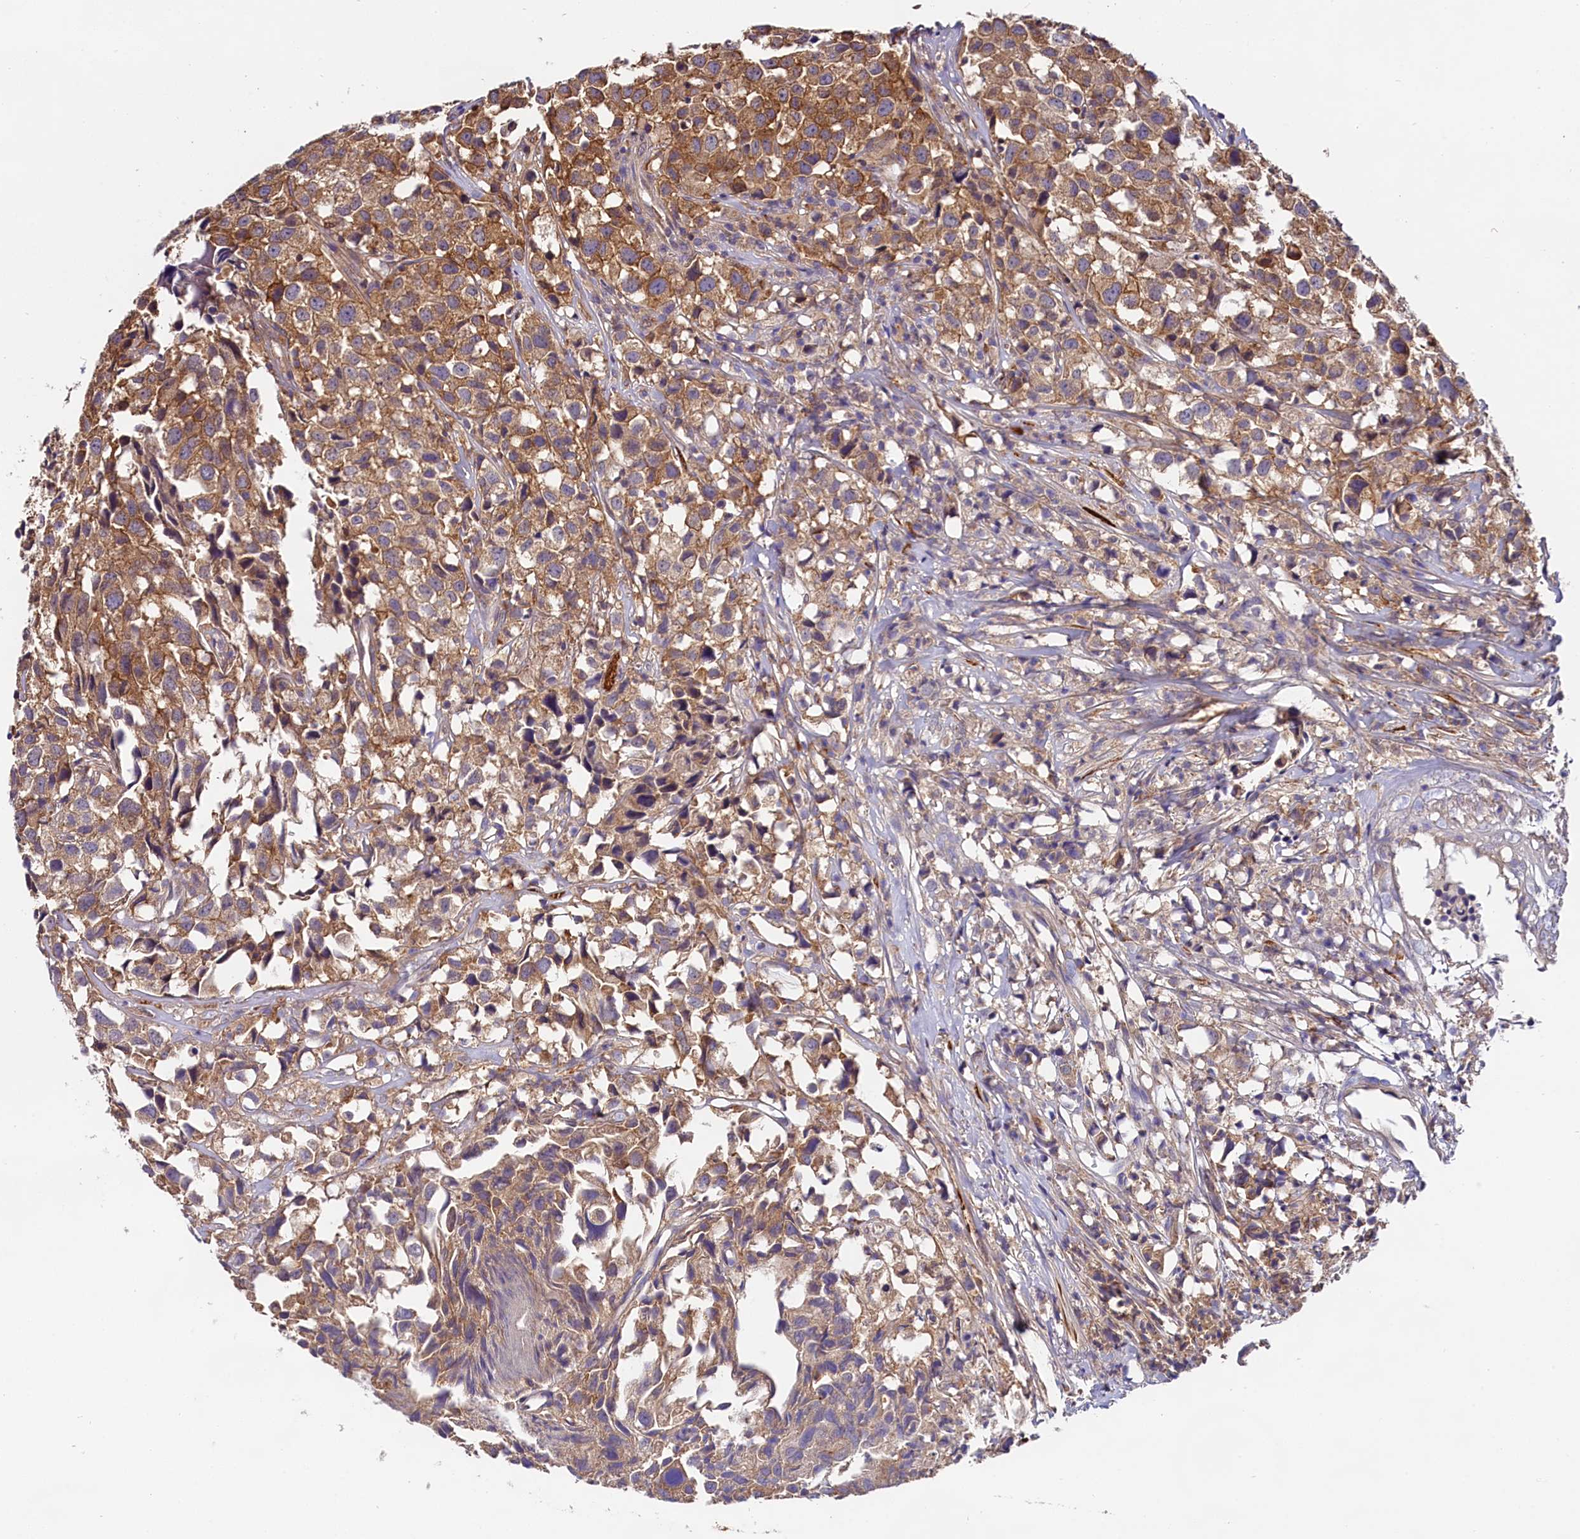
{"staining": {"intensity": "moderate", "quantity": ">75%", "location": "cytoplasmic/membranous"}, "tissue": "urothelial cancer", "cell_type": "Tumor cells", "image_type": "cancer", "snomed": [{"axis": "morphology", "description": "Urothelial carcinoma, High grade"}, {"axis": "topography", "description": "Urinary bladder"}], "caption": "The micrograph reveals staining of high-grade urothelial carcinoma, revealing moderate cytoplasmic/membranous protein positivity (brown color) within tumor cells.", "gene": "OAS3", "patient": {"sex": "female", "age": 75}}